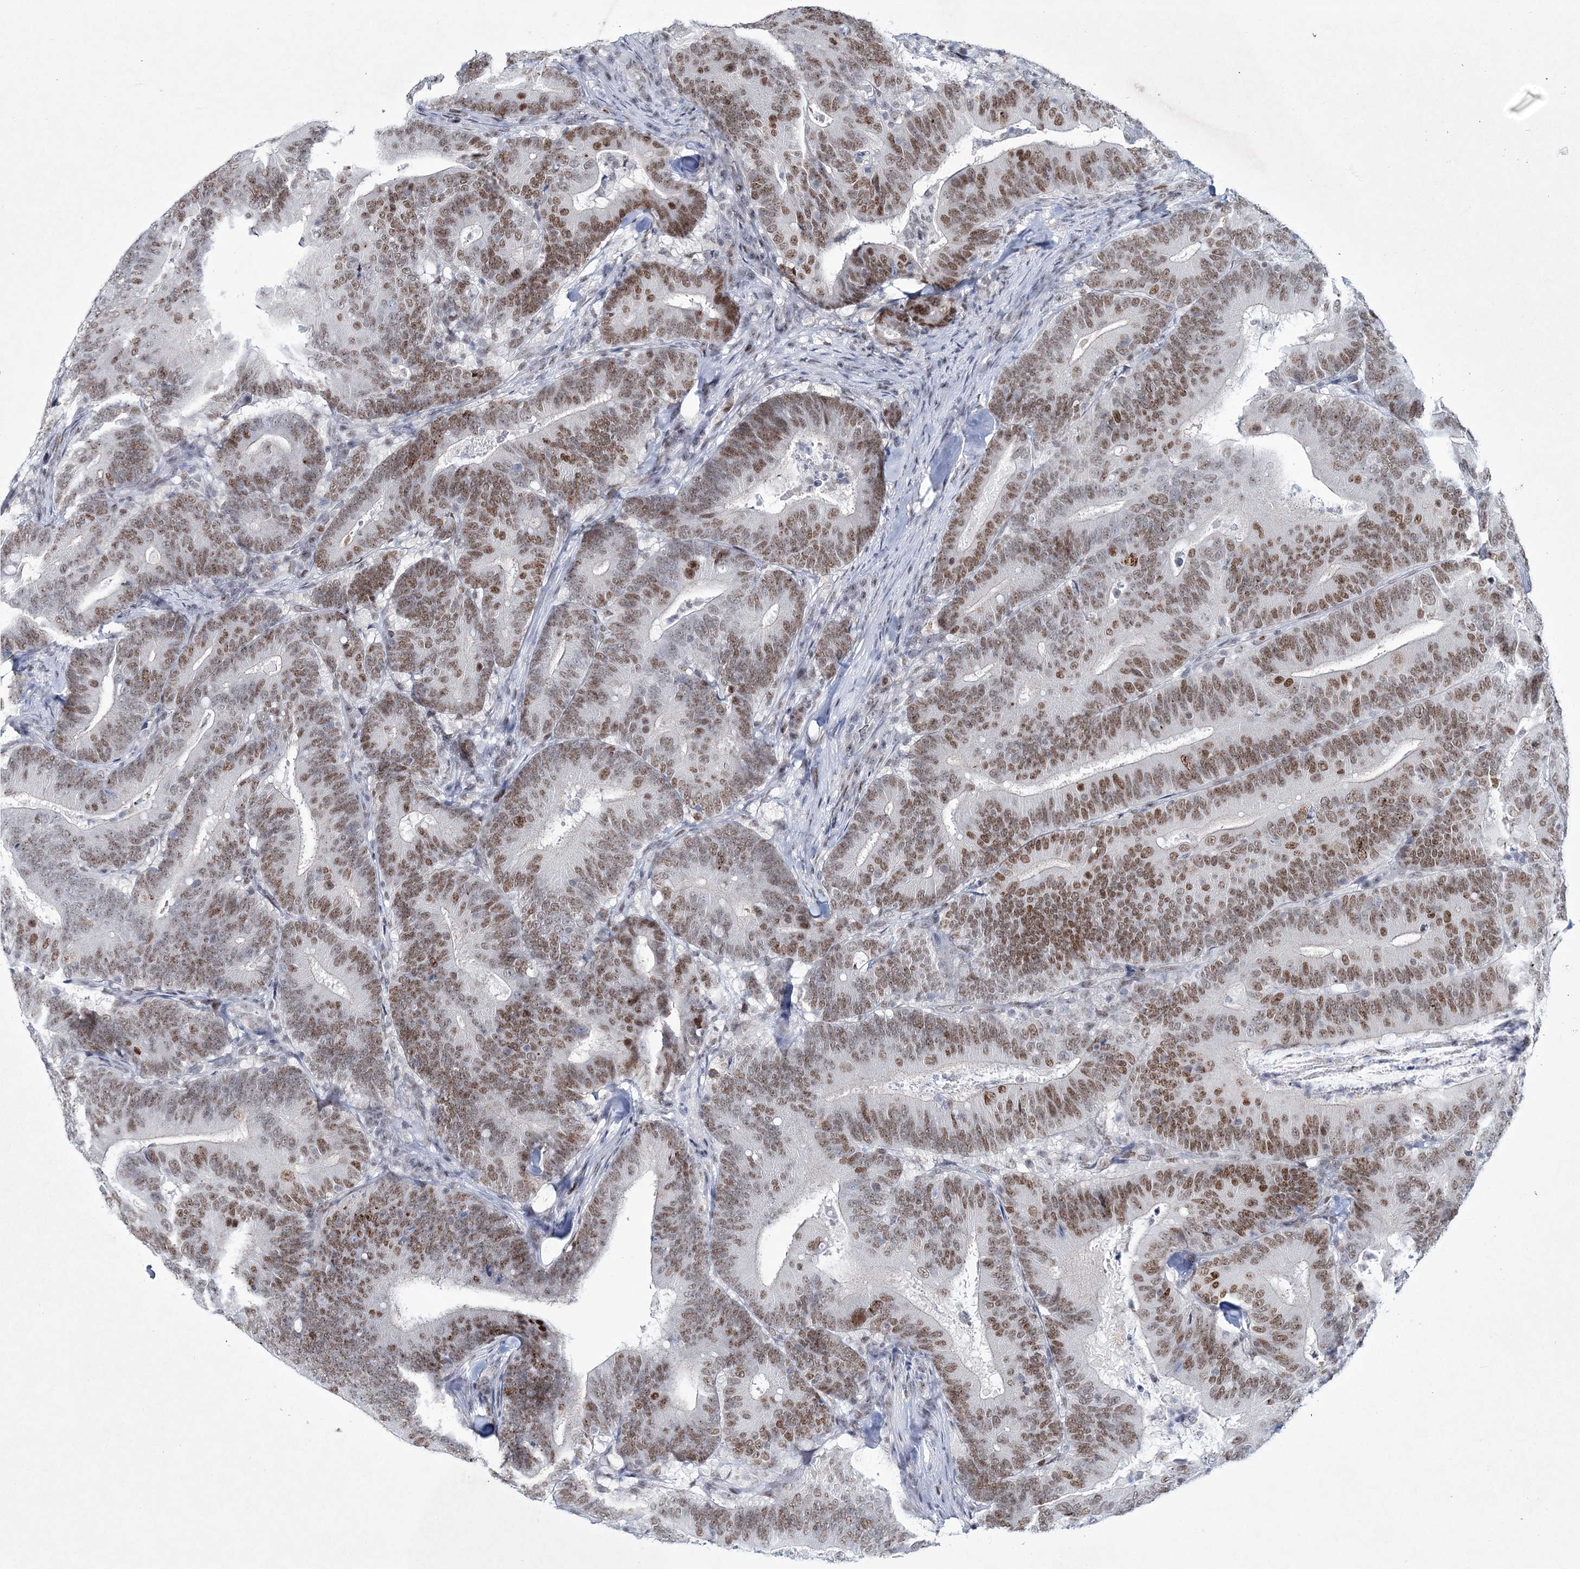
{"staining": {"intensity": "moderate", "quantity": ">75%", "location": "nuclear"}, "tissue": "colorectal cancer", "cell_type": "Tumor cells", "image_type": "cancer", "snomed": [{"axis": "morphology", "description": "Adenocarcinoma, NOS"}, {"axis": "topography", "description": "Colon"}], "caption": "This is an image of immunohistochemistry staining of colorectal cancer (adenocarcinoma), which shows moderate expression in the nuclear of tumor cells.", "gene": "LRRFIP2", "patient": {"sex": "female", "age": 66}}